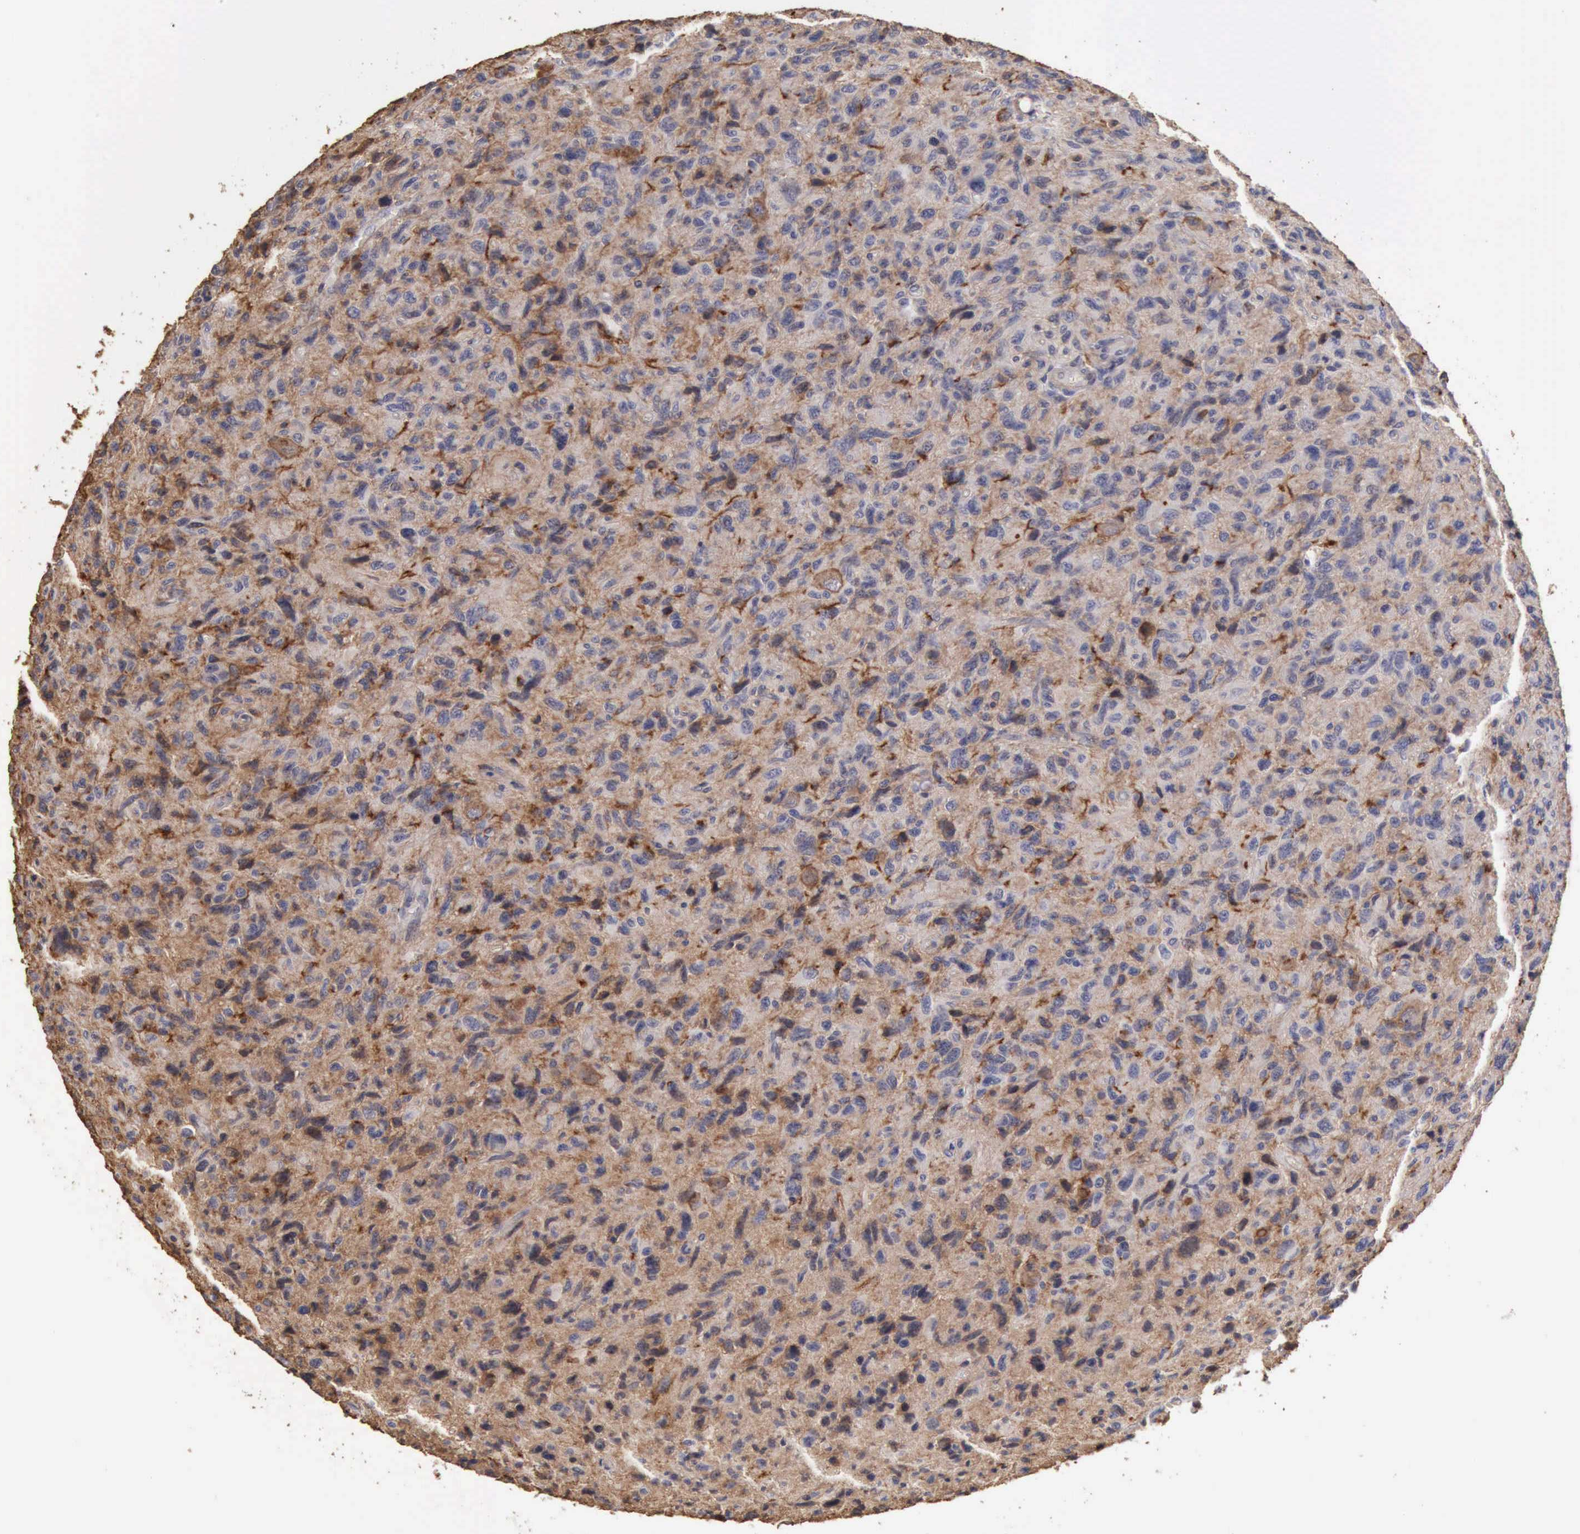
{"staining": {"intensity": "weak", "quantity": "<25%", "location": "cytoplasmic/membranous"}, "tissue": "glioma", "cell_type": "Tumor cells", "image_type": "cancer", "snomed": [{"axis": "morphology", "description": "Glioma, malignant, High grade"}, {"axis": "topography", "description": "Brain"}], "caption": "Immunohistochemistry (IHC) photomicrograph of glioma stained for a protein (brown), which demonstrates no staining in tumor cells.", "gene": "GPR101", "patient": {"sex": "female", "age": 60}}